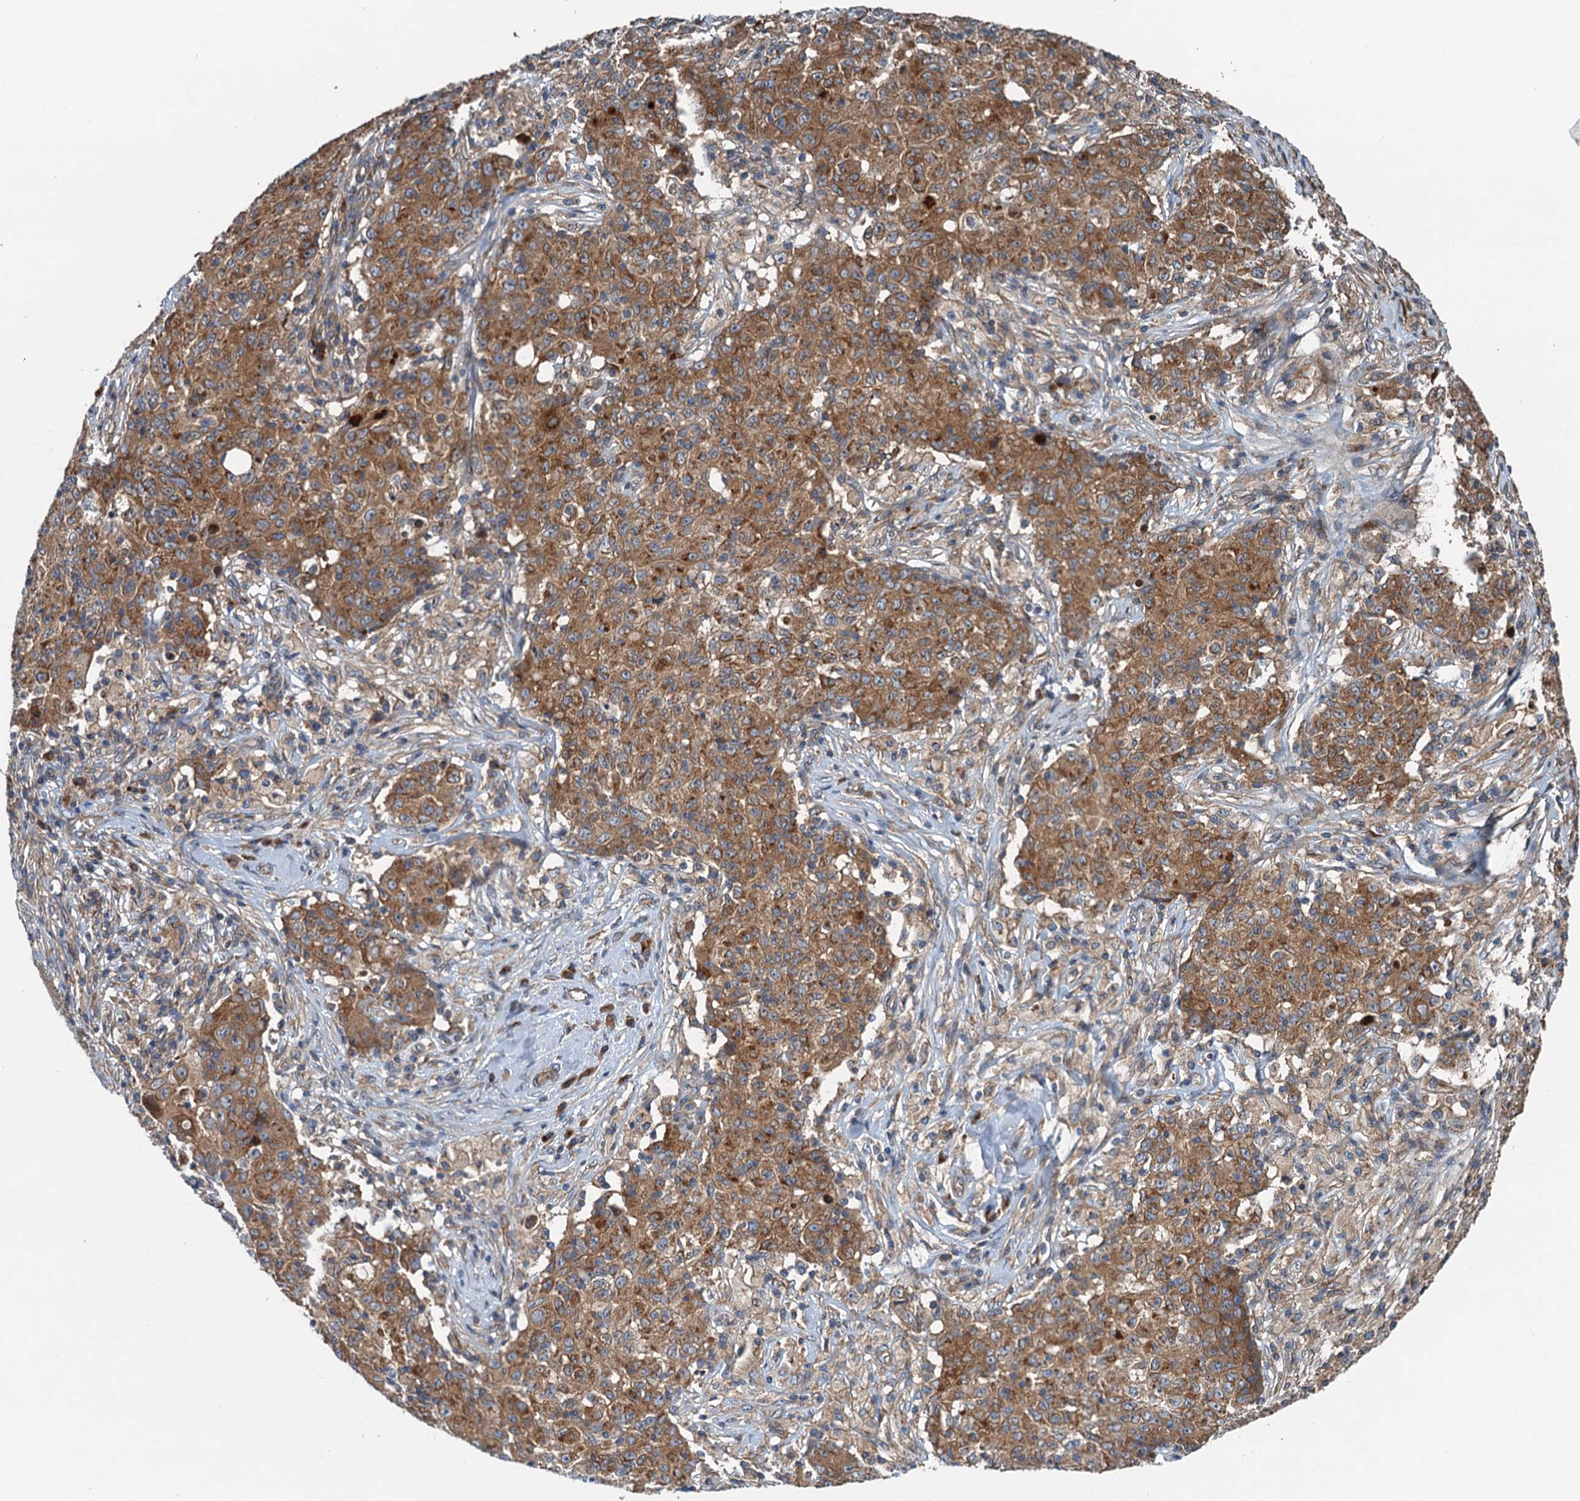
{"staining": {"intensity": "moderate", "quantity": ">75%", "location": "cytoplasmic/membranous"}, "tissue": "ovarian cancer", "cell_type": "Tumor cells", "image_type": "cancer", "snomed": [{"axis": "morphology", "description": "Carcinoma, endometroid"}, {"axis": "topography", "description": "Ovary"}], "caption": "A brown stain shows moderate cytoplasmic/membranous expression of a protein in human ovarian endometroid carcinoma tumor cells.", "gene": "COG3", "patient": {"sex": "female", "age": 42}}